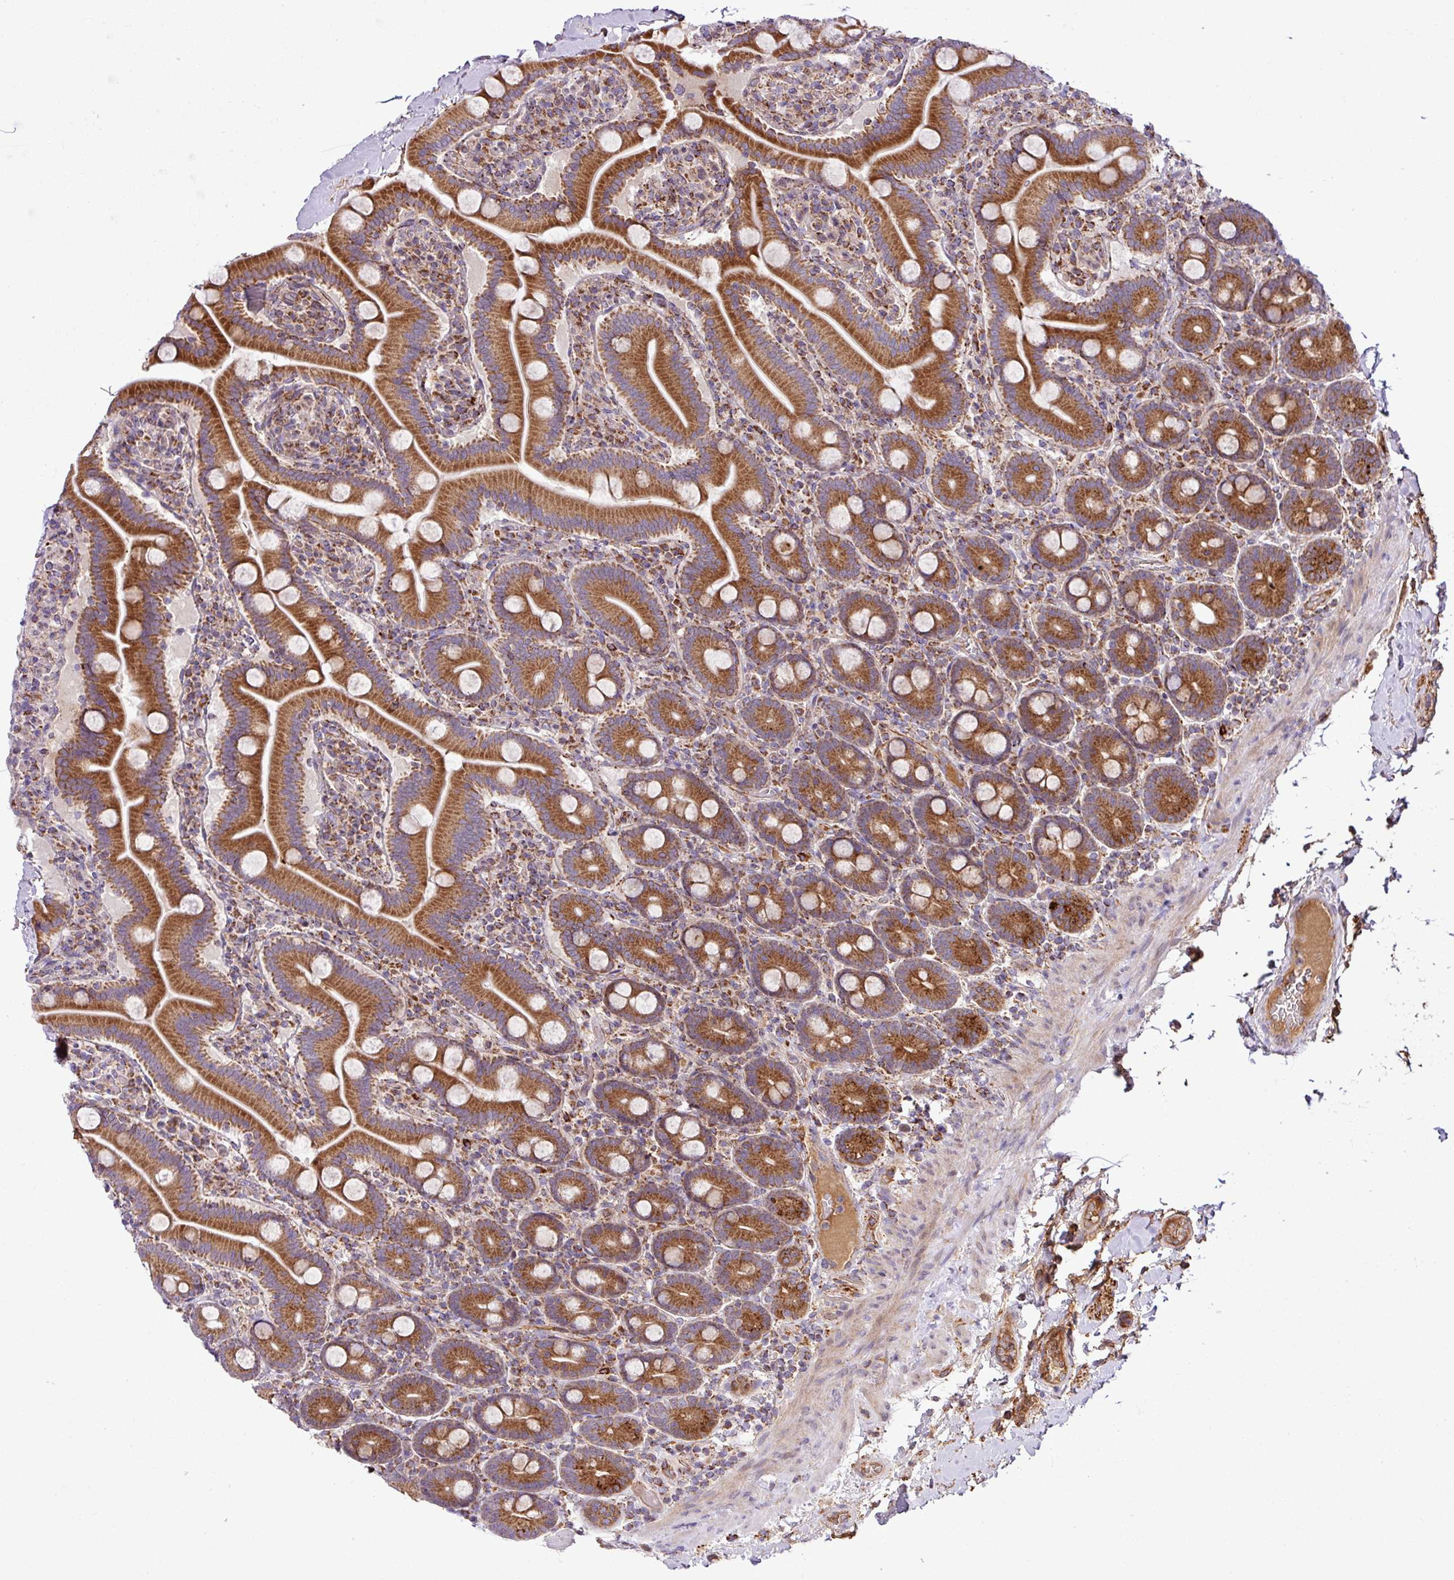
{"staining": {"intensity": "strong", "quantity": ">75%", "location": "cytoplasmic/membranous"}, "tissue": "duodenum", "cell_type": "Glandular cells", "image_type": "normal", "snomed": [{"axis": "morphology", "description": "Normal tissue, NOS"}, {"axis": "topography", "description": "Duodenum"}], "caption": "Unremarkable duodenum was stained to show a protein in brown. There is high levels of strong cytoplasmic/membranous positivity in about >75% of glandular cells. Using DAB (brown) and hematoxylin (blue) stains, captured at high magnification using brightfield microscopy.", "gene": "ZNF569", "patient": {"sex": "male", "age": 55}}